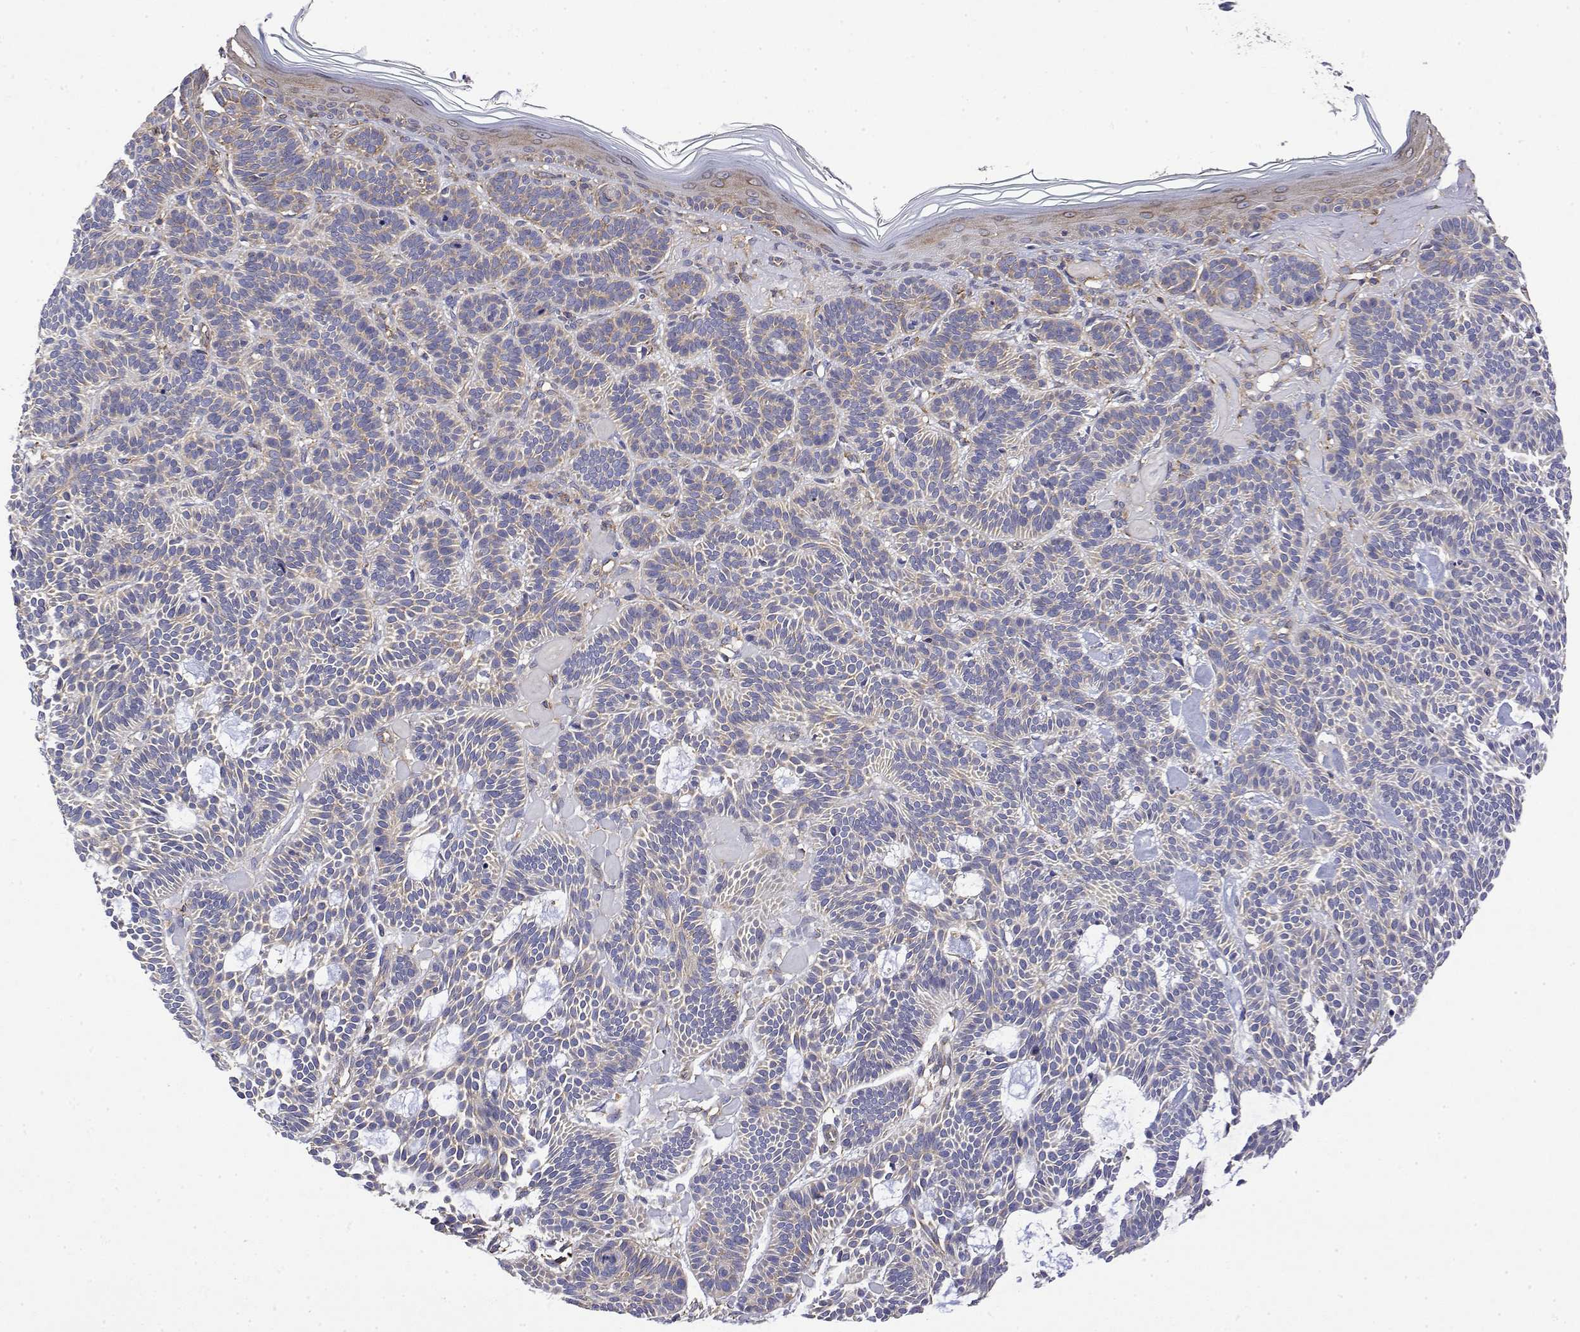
{"staining": {"intensity": "negative", "quantity": "none", "location": "none"}, "tissue": "skin cancer", "cell_type": "Tumor cells", "image_type": "cancer", "snomed": [{"axis": "morphology", "description": "Basal cell carcinoma"}, {"axis": "topography", "description": "Skin"}], "caption": "Skin basal cell carcinoma stained for a protein using IHC demonstrates no expression tumor cells.", "gene": "EEF1G", "patient": {"sex": "male", "age": 85}}